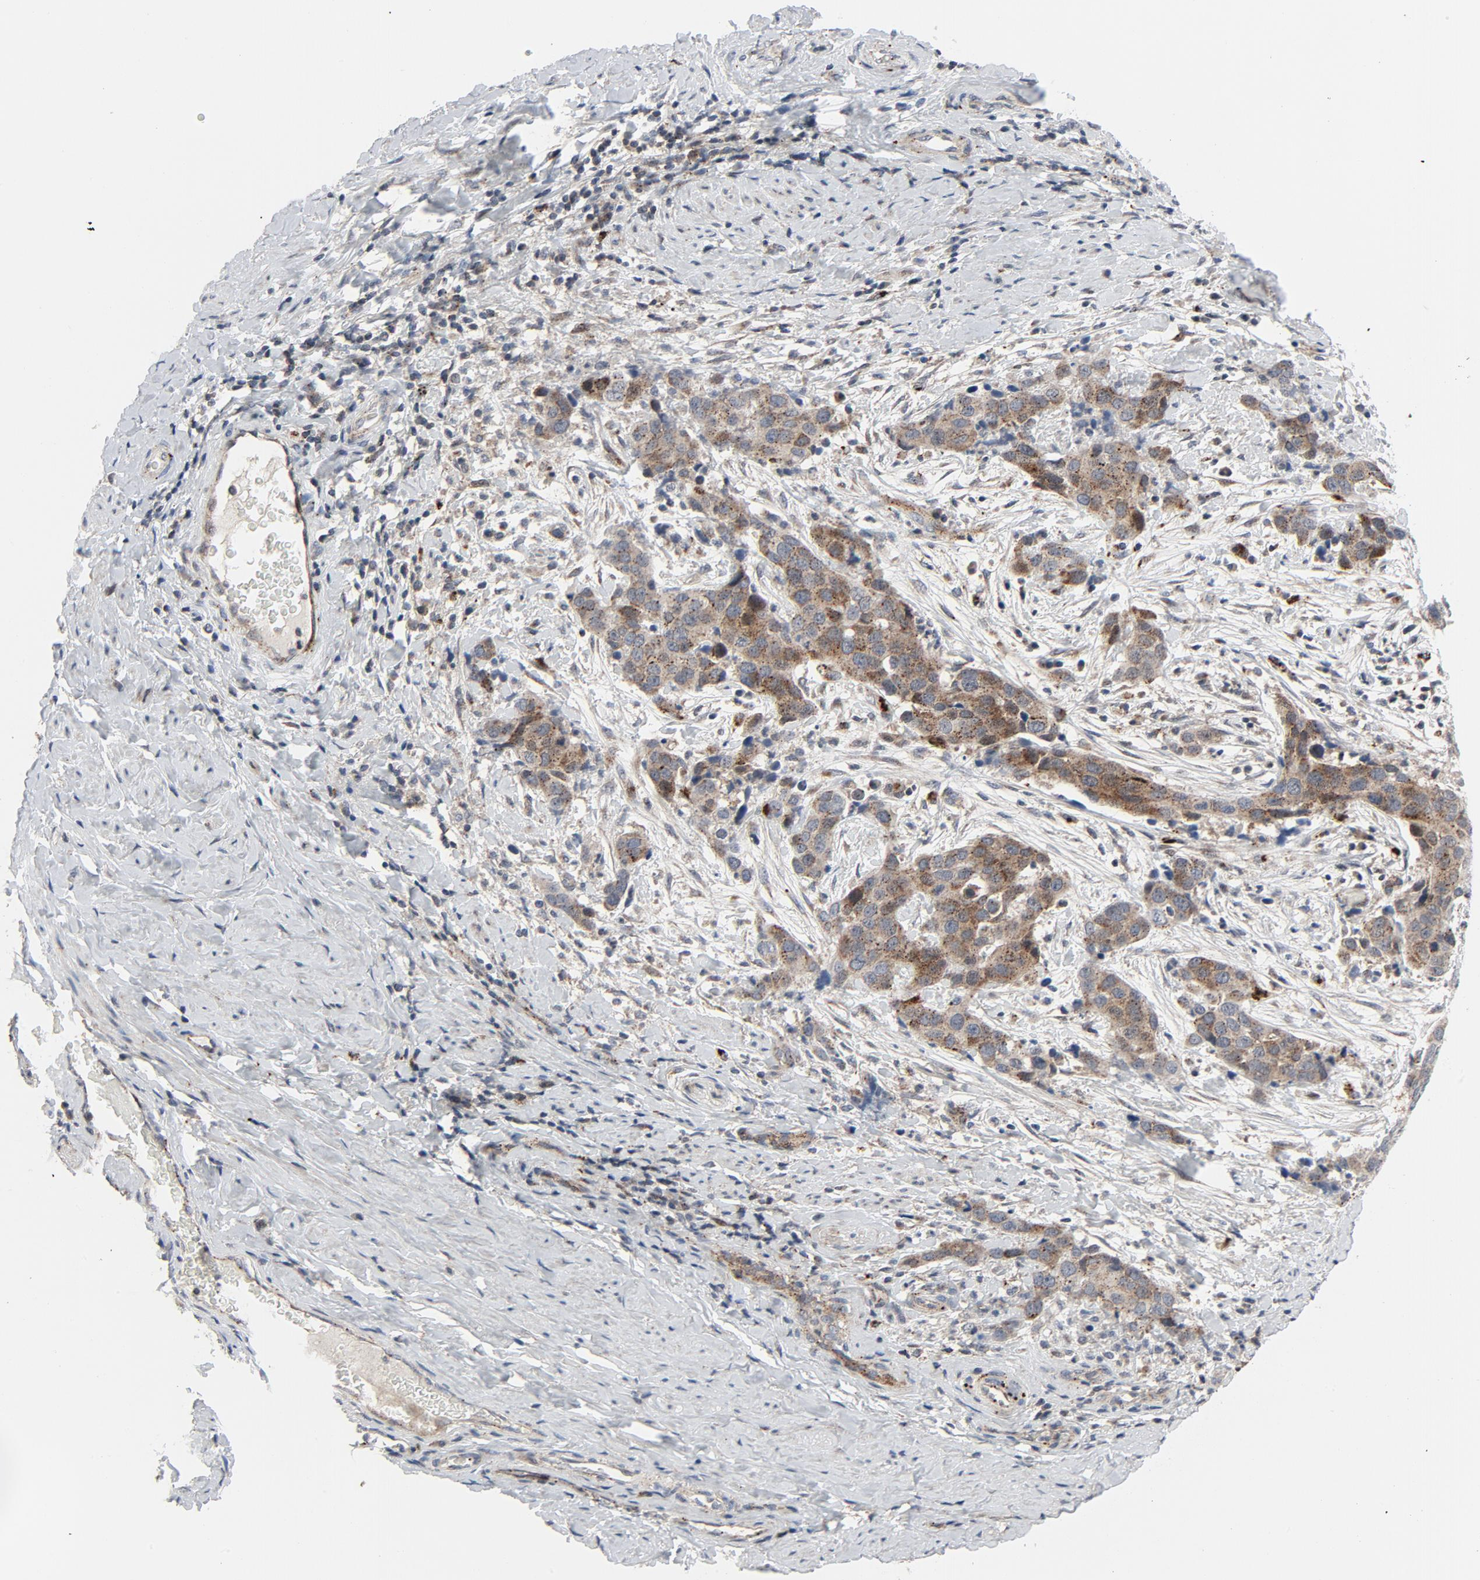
{"staining": {"intensity": "moderate", "quantity": ">75%", "location": "cytoplasmic/membranous"}, "tissue": "cervical cancer", "cell_type": "Tumor cells", "image_type": "cancer", "snomed": [{"axis": "morphology", "description": "Squamous cell carcinoma, NOS"}, {"axis": "topography", "description": "Cervix"}], "caption": "Squamous cell carcinoma (cervical) stained for a protein (brown) reveals moderate cytoplasmic/membranous positive staining in approximately >75% of tumor cells.", "gene": "AKT2", "patient": {"sex": "female", "age": 39}}